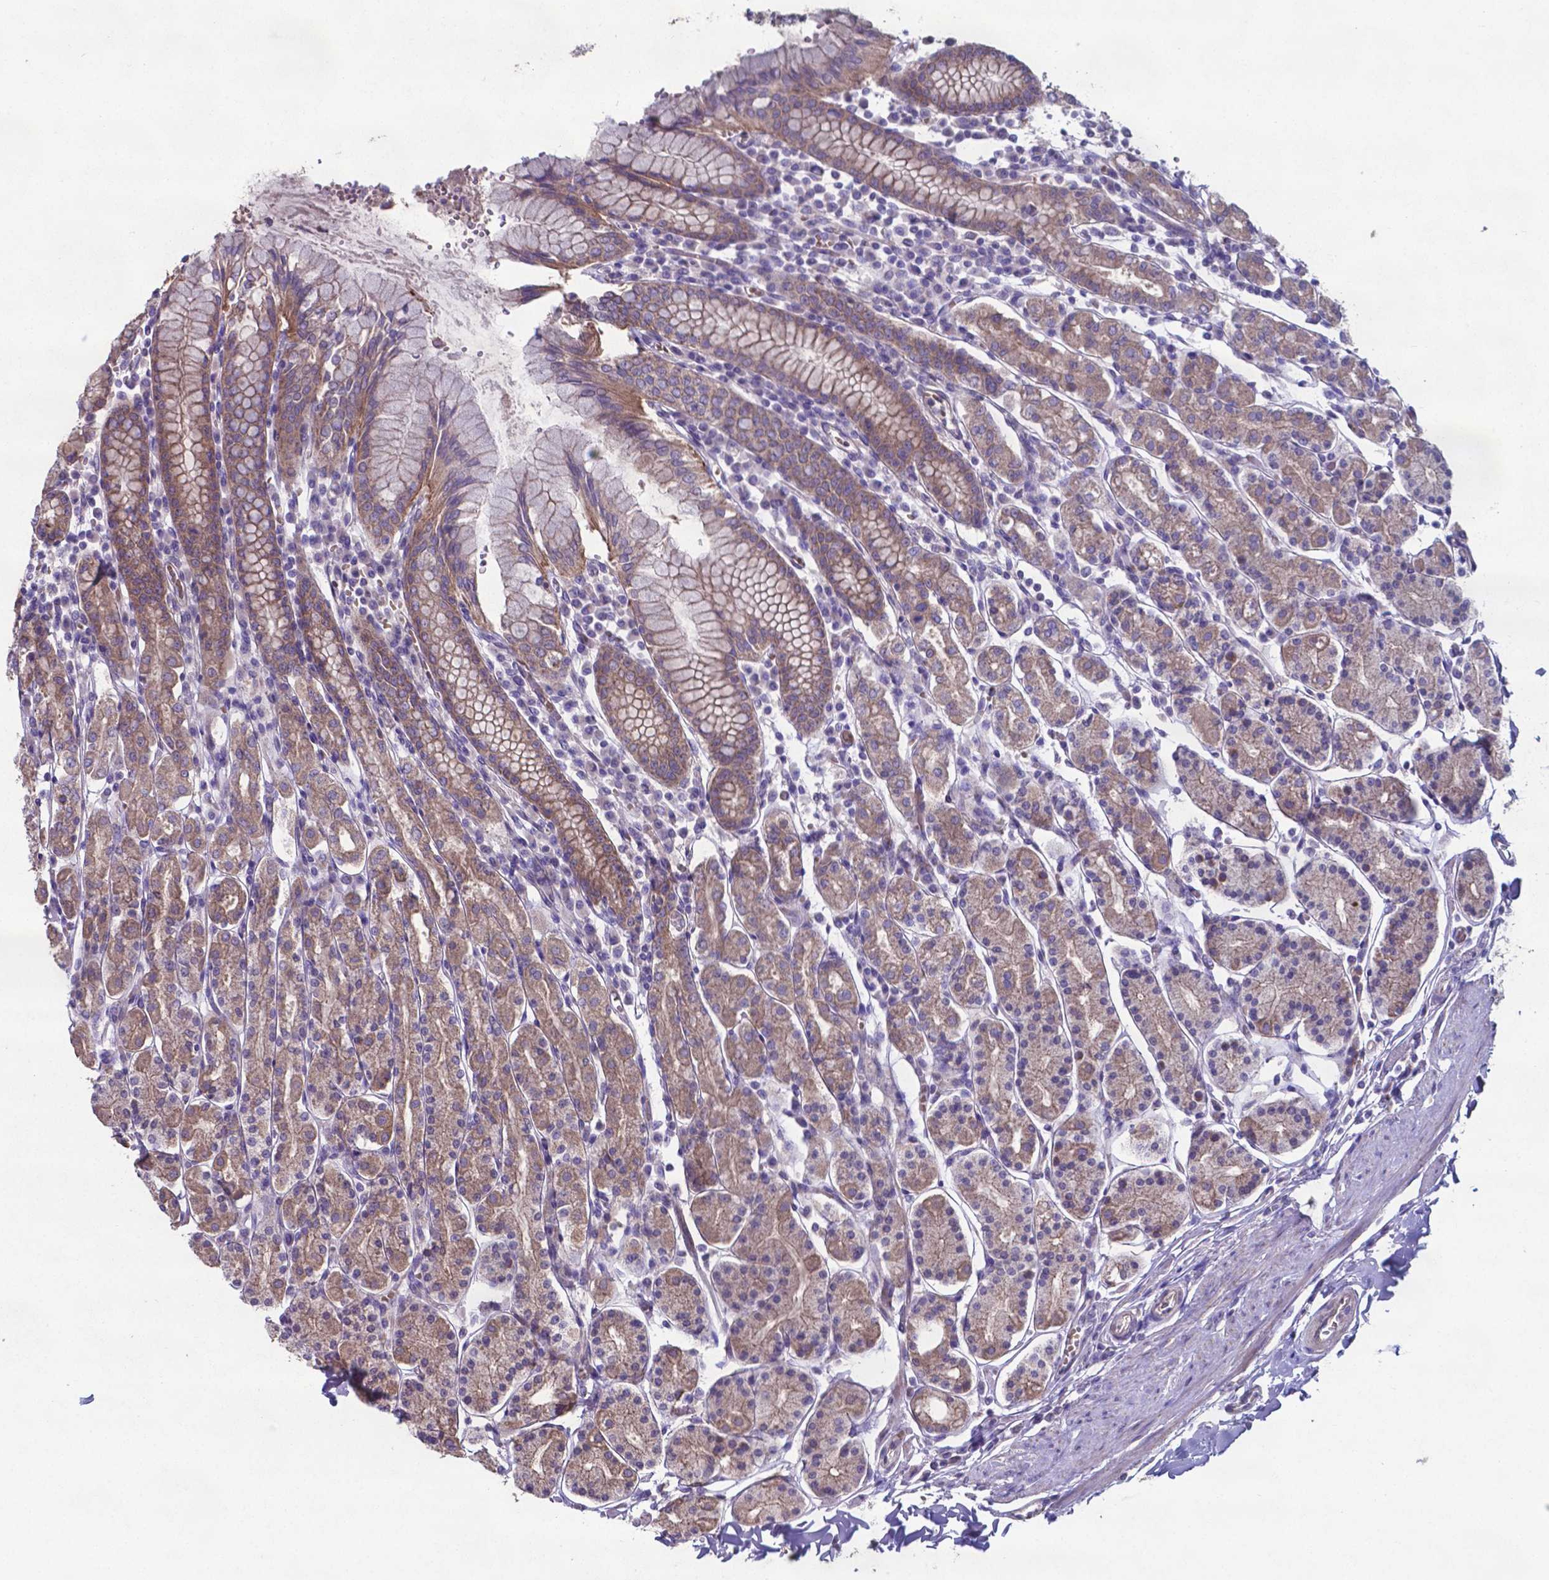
{"staining": {"intensity": "weak", "quantity": ">75%", "location": "cytoplasmic/membranous"}, "tissue": "stomach", "cell_type": "Glandular cells", "image_type": "normal", "snomed": [{"axis": "morphology", "description": "Normal tissue, NOS"}, {"axis": "topography", "description": "Stomach, upper"}, {"axis": "topography", "description": "Stomach"}], "caption": "Immunohistochemistry (DAB) staining of normal human stomach shows weak cytoplasmic/membranous protein positivity in about >75% of glandular cells.", "gene": "TYRO3", "patient": {"sex": "male", "age": 62}}